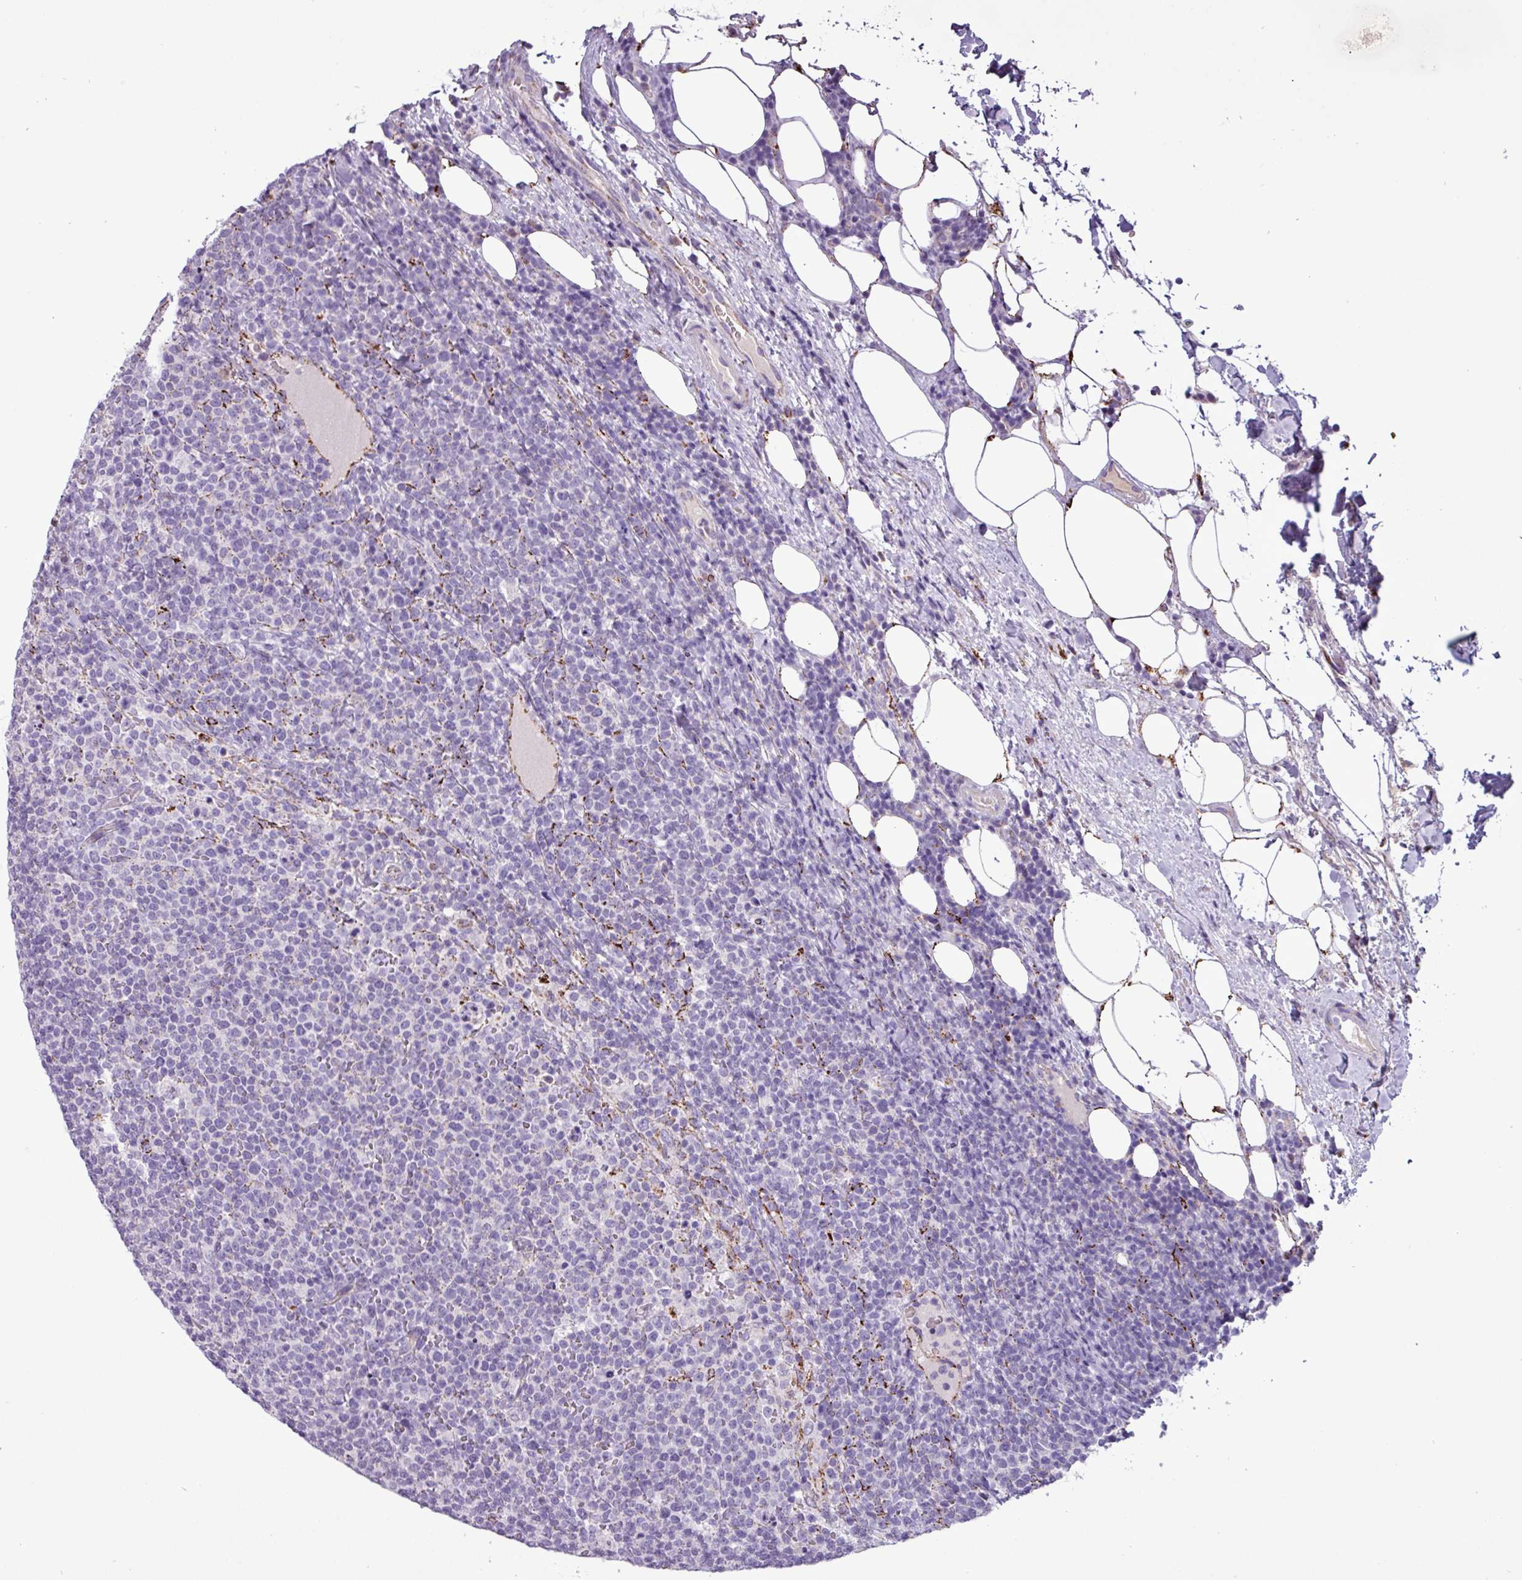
{"staining": {"intensity": "negative", "quantity": "none", "location": "none"}, "tissue": "lymphoma", "cell_type": "Tumor cells", "image_type": "cancer", "snomed": [{"axis": "morphology", "description": "Malignant lymphoma, non-Hodgkin's type, High grade"}, {"axis": "topography", "description": "Lymph node"}], "caption": "The immunohistochemistry (IHC) photomicrograph has no significant positivity in tumor cells of lymphoma tissue.", "gene": "ZNF667", "patient": {"sex": "male", "age": 61}}